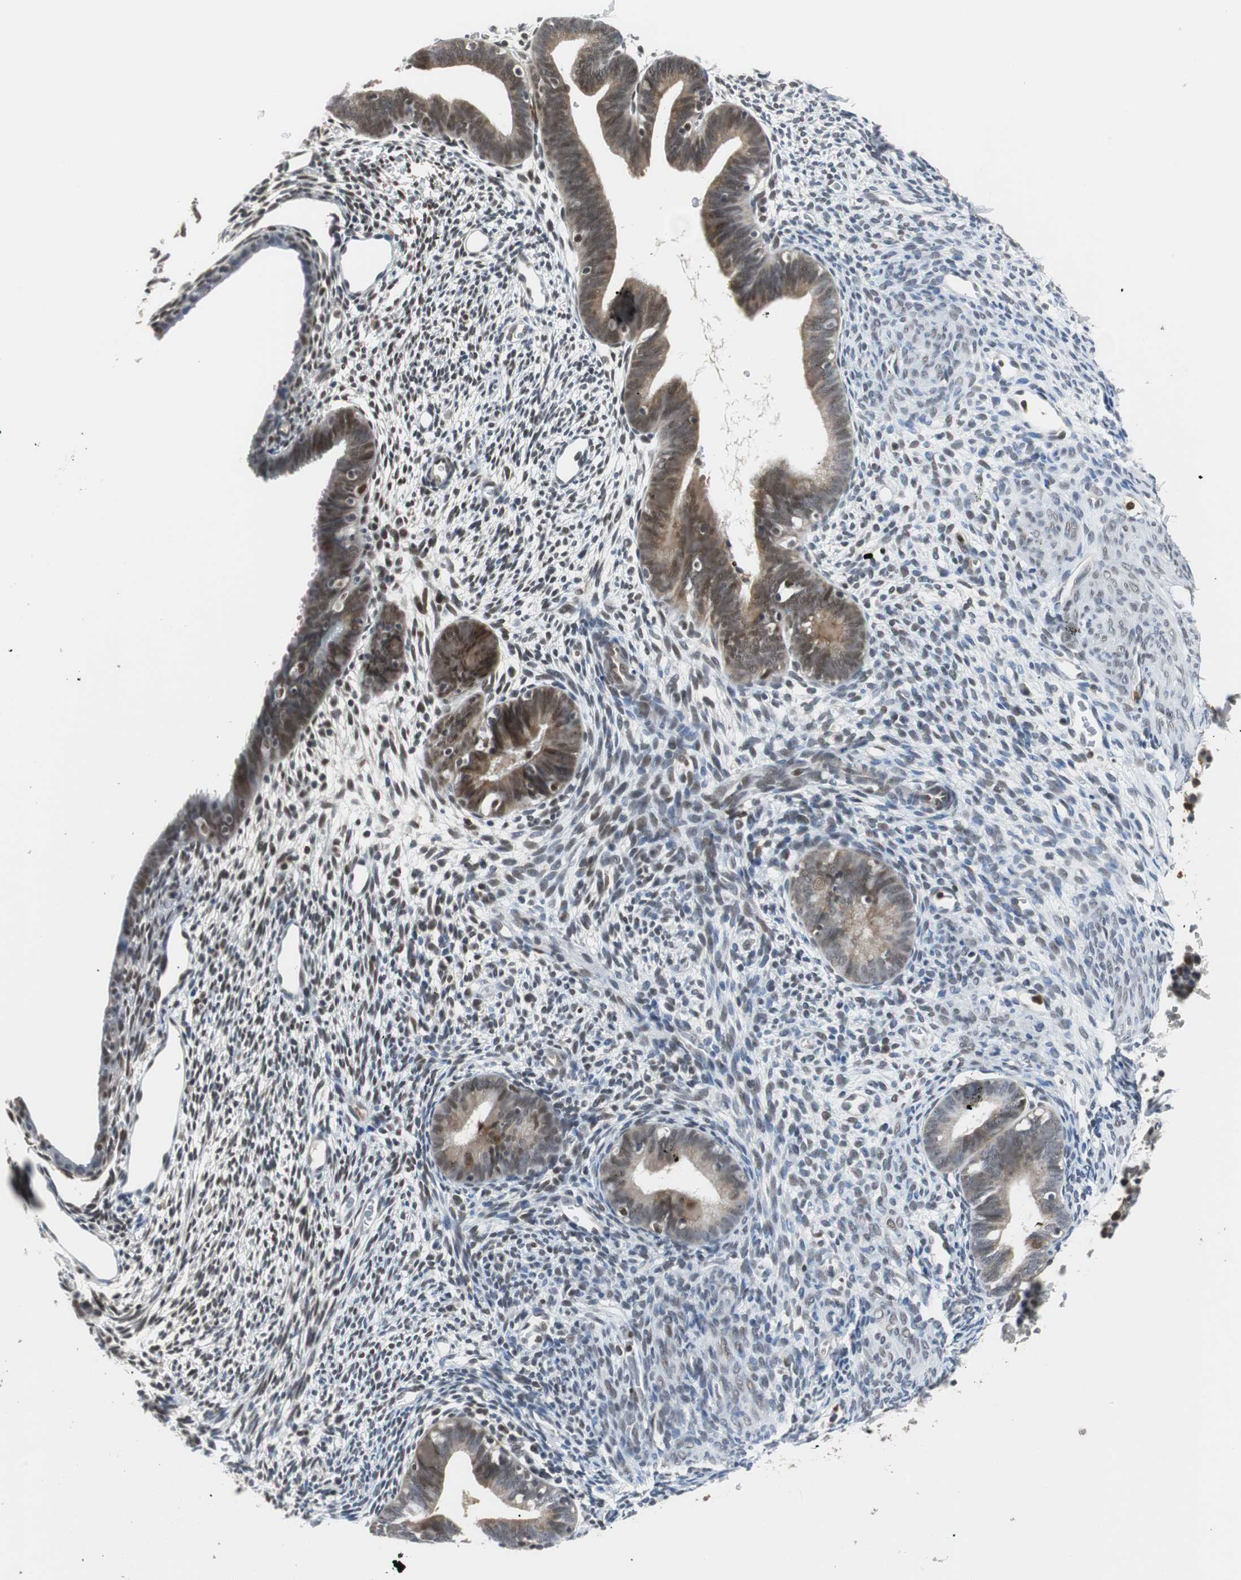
{"staining": {"intensity": "weak", "quantity": "25%-75%", "location": "nuclear"}, "tissue": "endometrium", "cell_type": "Cells in endometrial stroma", "image_type": "normal", "snomed": [{"axis": "morphology", "description": "Normal tissue, NOS"}, {"axis": "morphology", "description": "Atrophy, NOS"}, {"axis": "topography", "description": "Uterus"}, {"axis": "topography", "description": "Endometrium"}], "caption": "Protein staining of unremarkable endometrium shows weak nuclear staining in approximately 25%-75% of cells in endometrial stroma.", "gene": "SIRT1", "patient": {"sex": "female", "age": 68}}